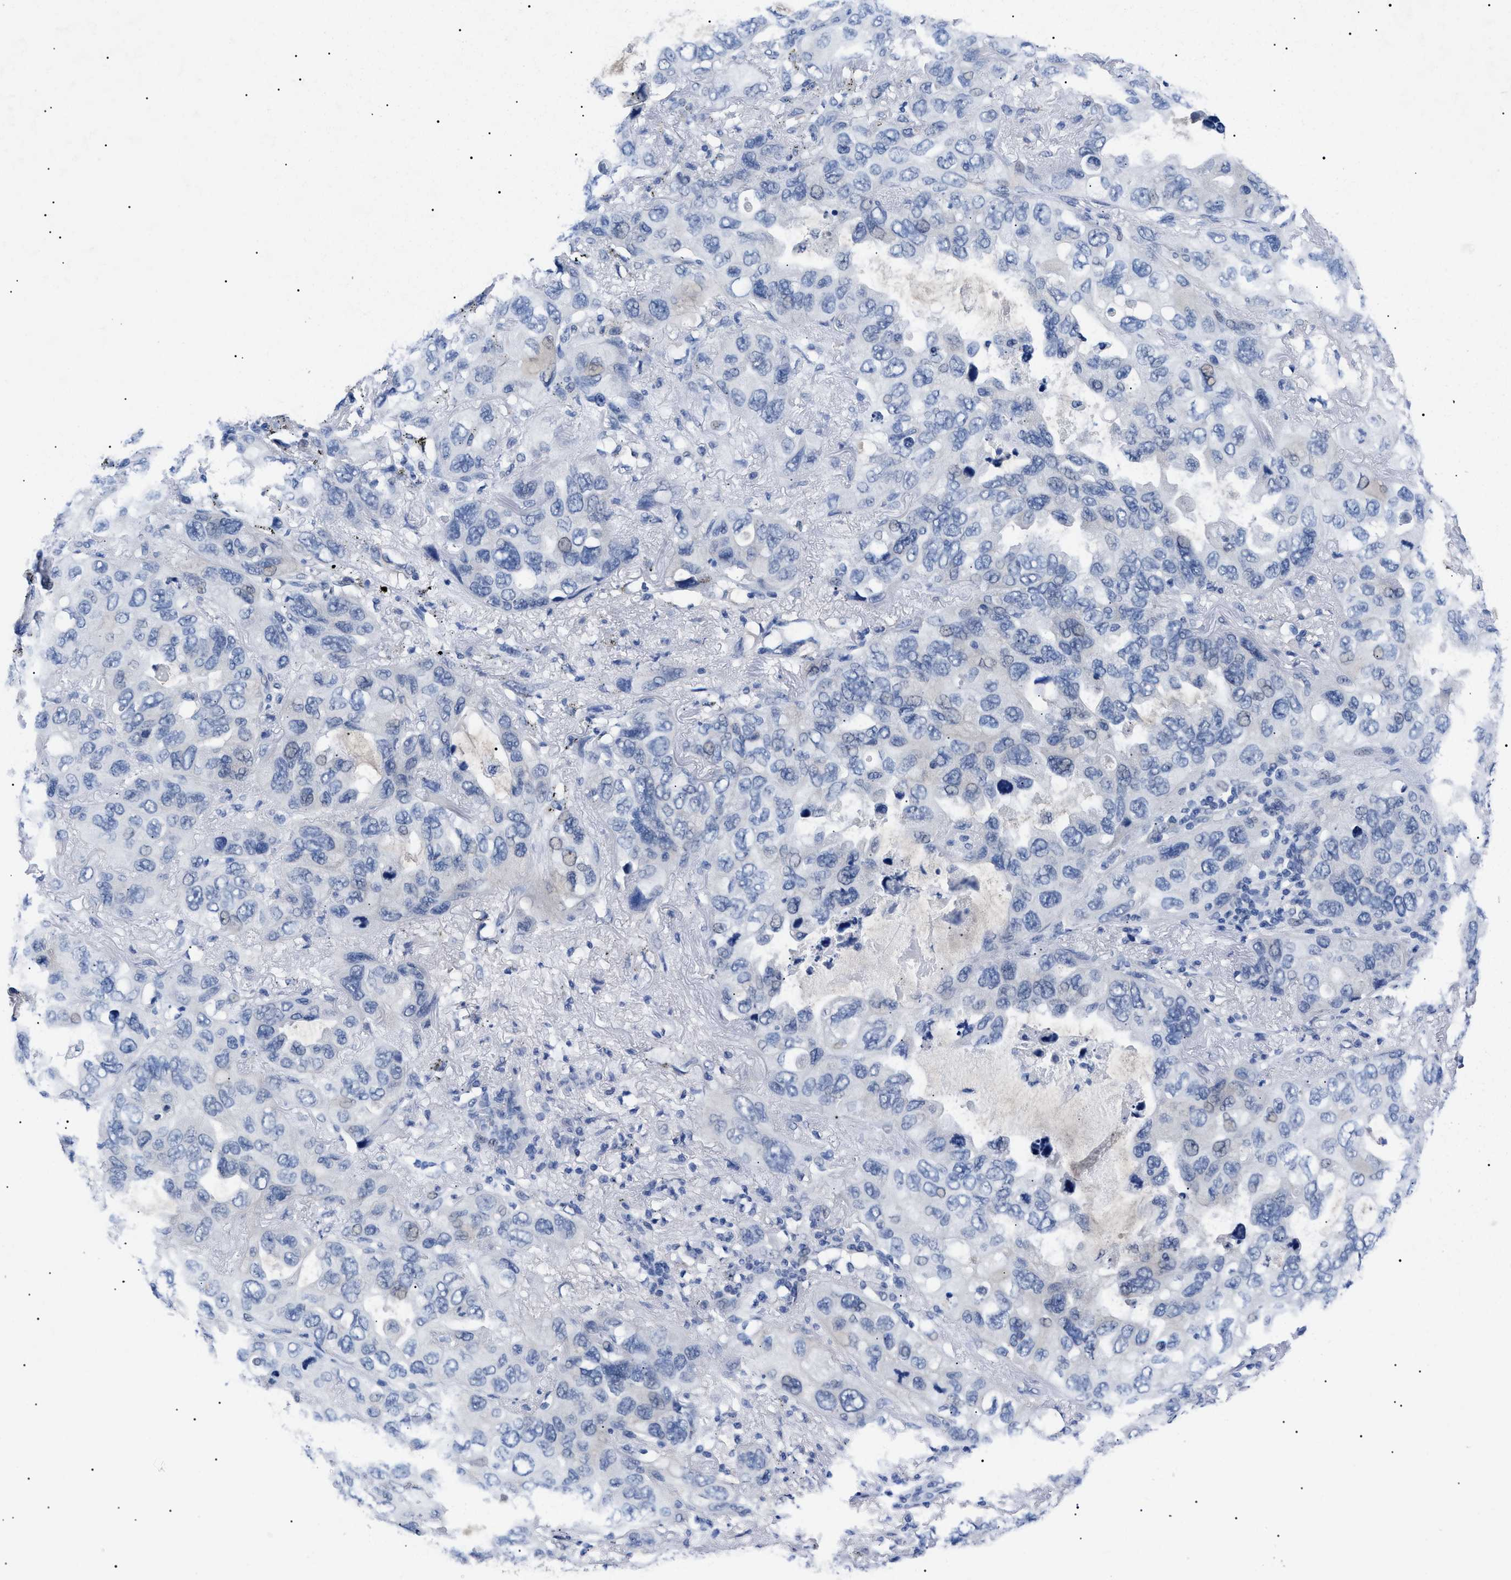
{"staining": {"intensity": "negative", "quantity": "none", "location": "none"}, "tissue": "lung cancer", "cell_type": "Tumor cells", "image_type": "cancer", "snomed": [{"axis": "morphology", "description": "Squamous cell carcinoma, NOS"}, {"axis": "topography", "description": "Lung"}], "caption": "An IHC histopathology image of squamous cell carcinoma (lung) is shown. There is no staining in tumor cells of squamous cell carcinoma (lung).", "gene": "PRRT2", "patient": {"sex": "female", "age": 73}}